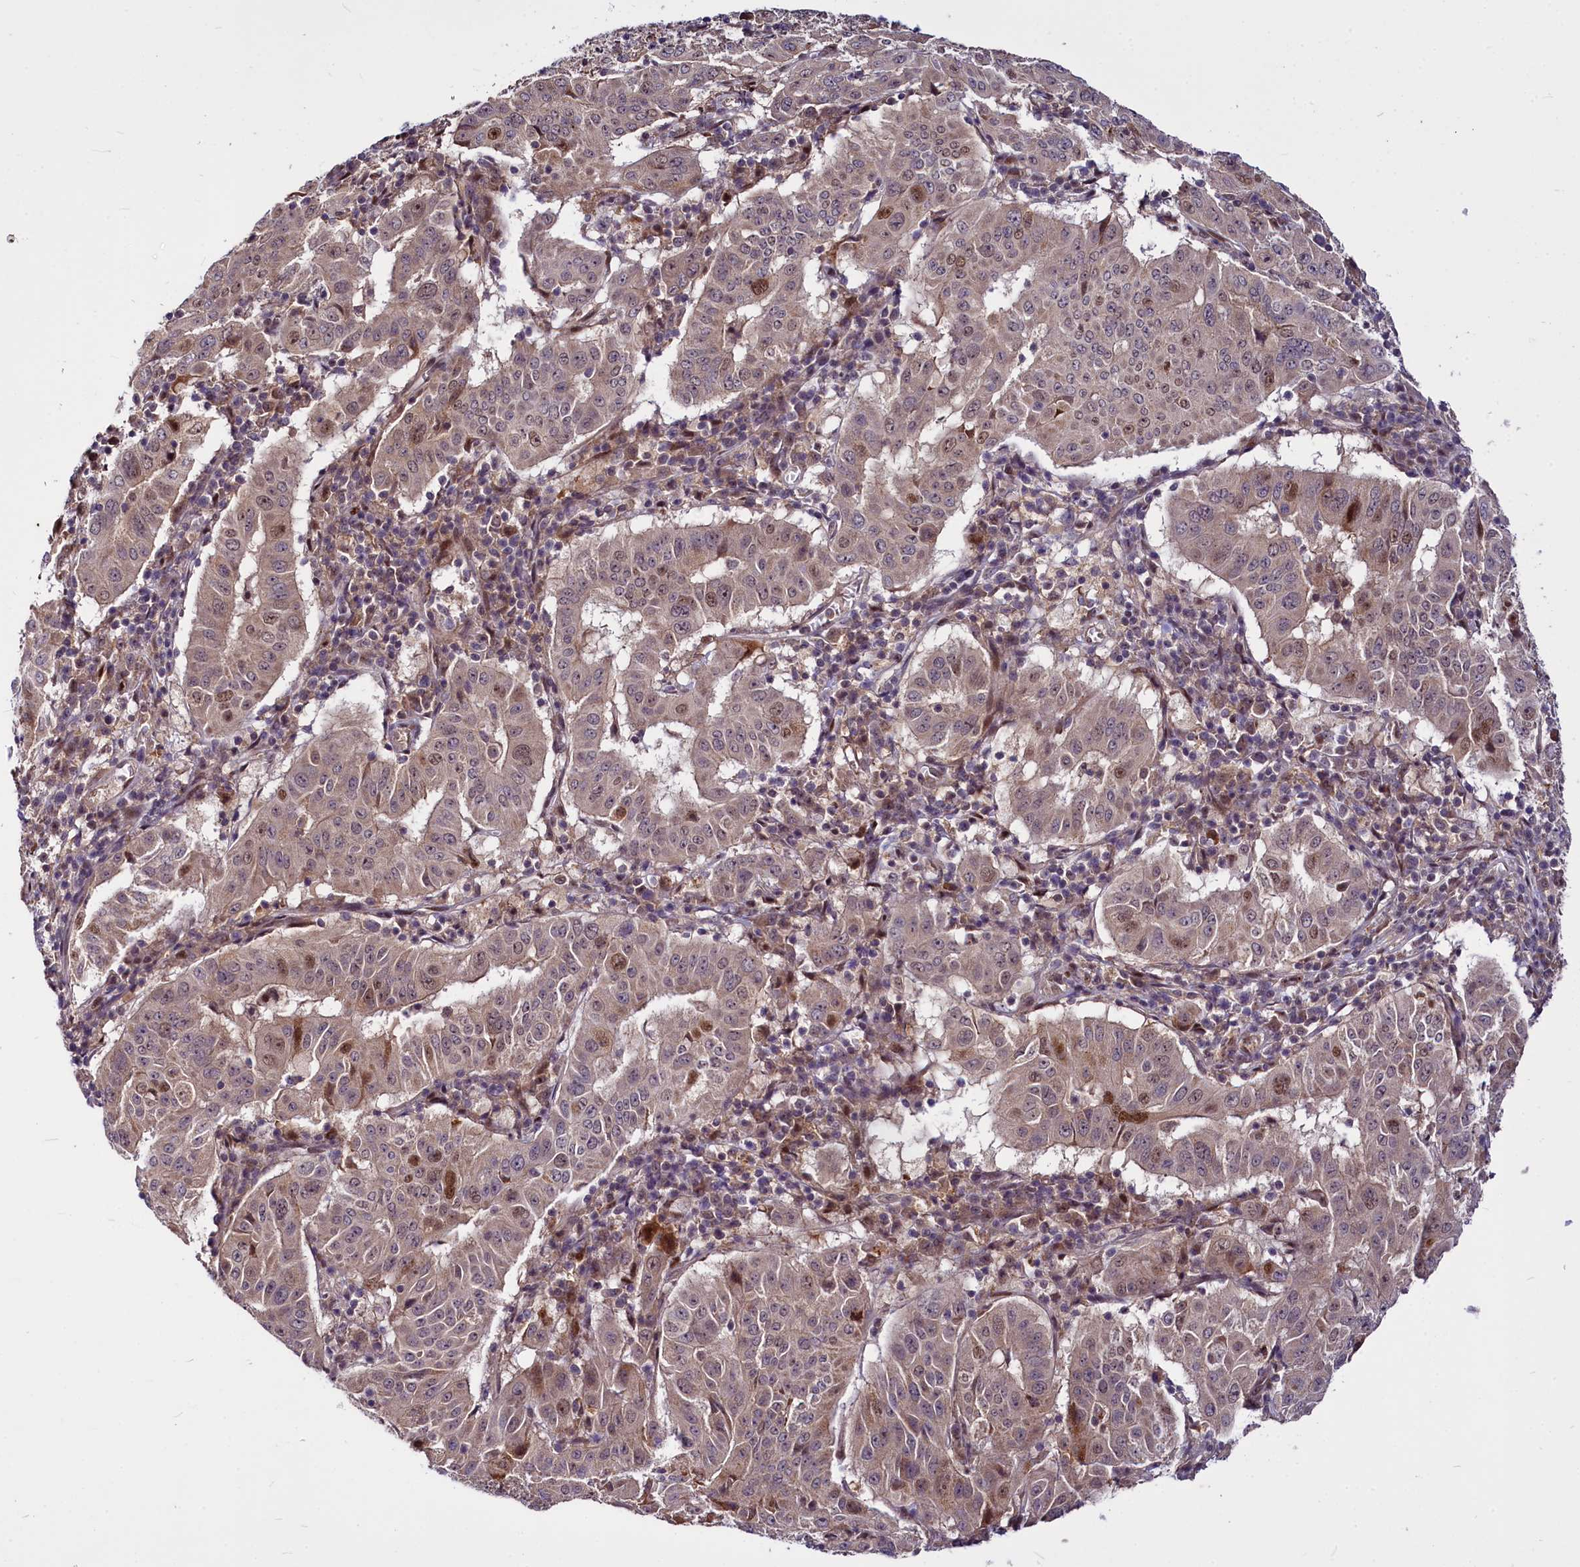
{"staining": {"intensity": "moderate", "quantity": "25%-75%", "location": "cytoplasmic/membranous,nuclear"}, "tissue": "pancreatic cancer", "cell_type": "Tumor cells", "image_type": "cancer", "snomed": [{"axis": "morphology", "description": "Adenocarcinoma, NOS"}, {"axis": "topography", "description": "Pancreas"}], "caption": "Pancreatic cancer was stained to show a protein in brown. There is medium levels of moderate cytoplasmic/membranous and nuclear staining in approximately 25%-75% of tumor cells. (DAB (3,3'-diaminobenzidine) IHC, brown staining for protein, blue staining for nuclei).", "gene": "MAML2", "patient": {"sex": "male", "age": 63}}